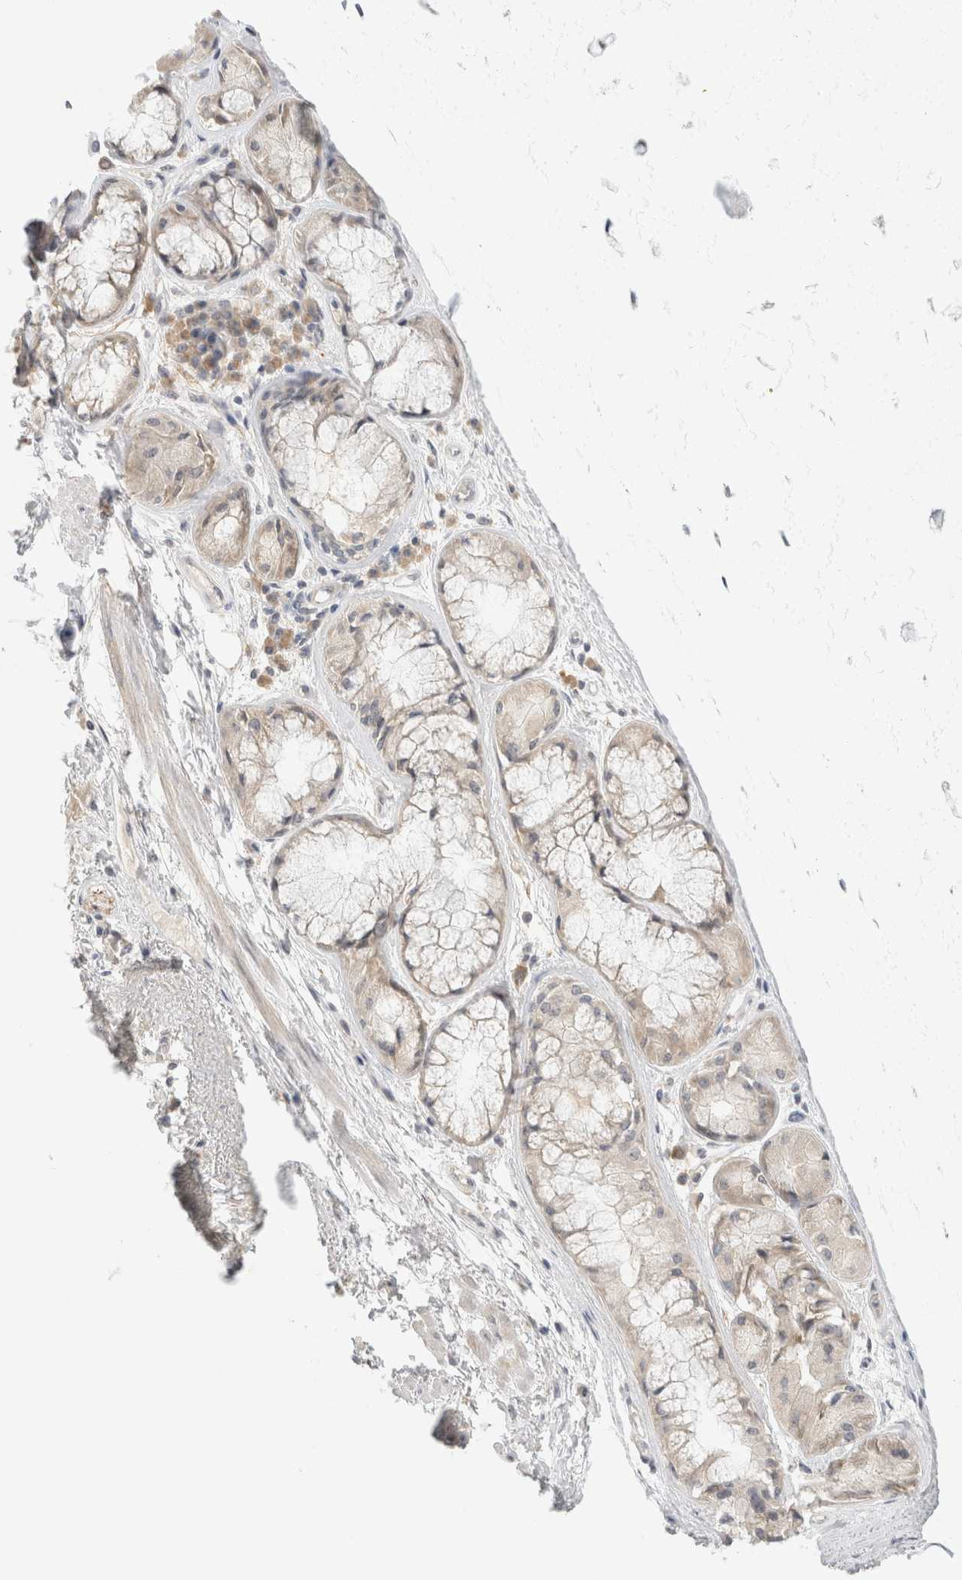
{"staining": {"intensity": "negative", "quantity": "none", "location": "none"}, "tissue": "adipose tissue", "cell_type": "Adipocytes", "image_type": "normal", "snomed": [{"axis": "morphology", "description": "Normal tissue, NOS"}, {"axis": "topography", "description": "Bronchus"}], "caption": "This is an immunohistochemistry image of normal human adipose tissue. There is no expression in adipocytes.", "gene": "CHRM4", "patient": {"sex": "male", "age": 66}}